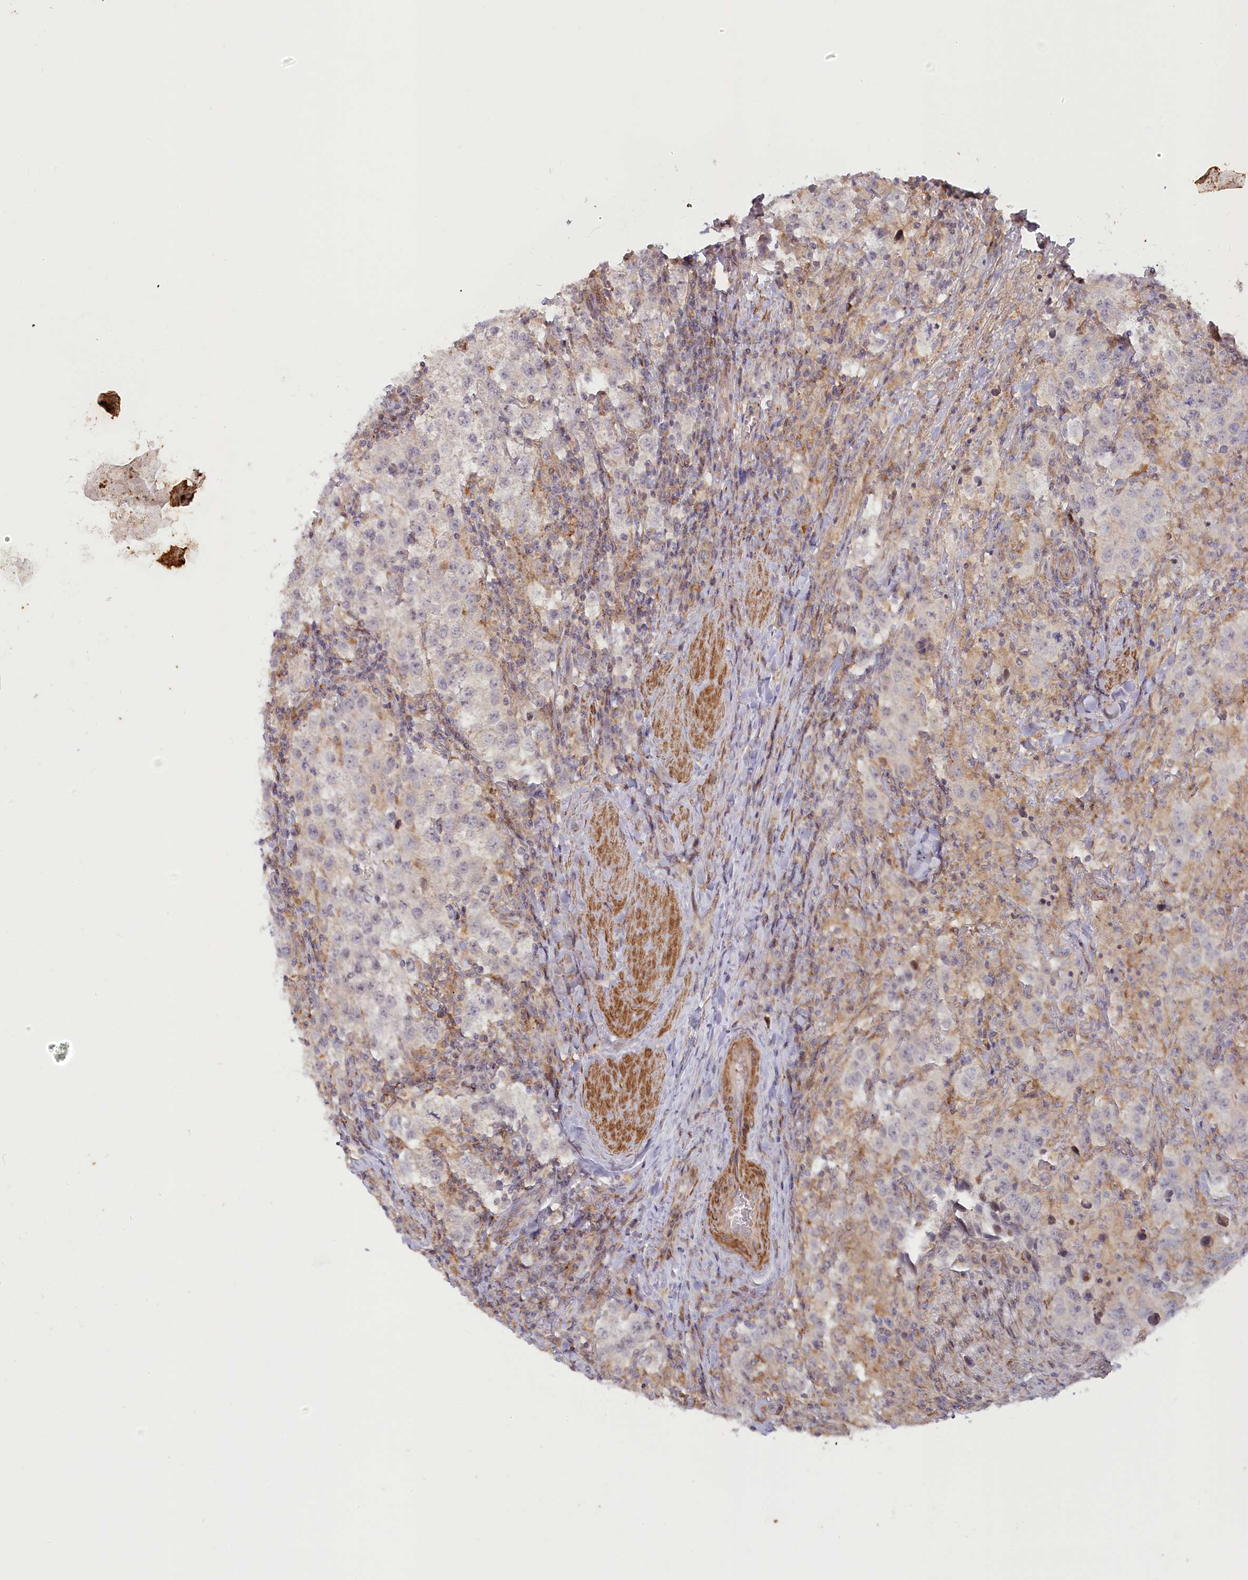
{"staining": {"intensity": "negative", "quantity": "none", "location": "none"}, "tissue": "testis cancer", "cell_type": "Tumor cells", "image_type": "cancer", "snomed": [{"axis": "morphology", "description": "Seminoma, NOS"}, {"axis": "morphology", "description": "Carcinoma, Embryonal, NOS"}, {"axis": "topography", "description": "Testis"}], "caption": "Human testis seminoma stained for a protein using IHC shows no positivity in tumor cells.", "gene": "MTG1", "patient": {"sex": "male", "age": 43}}